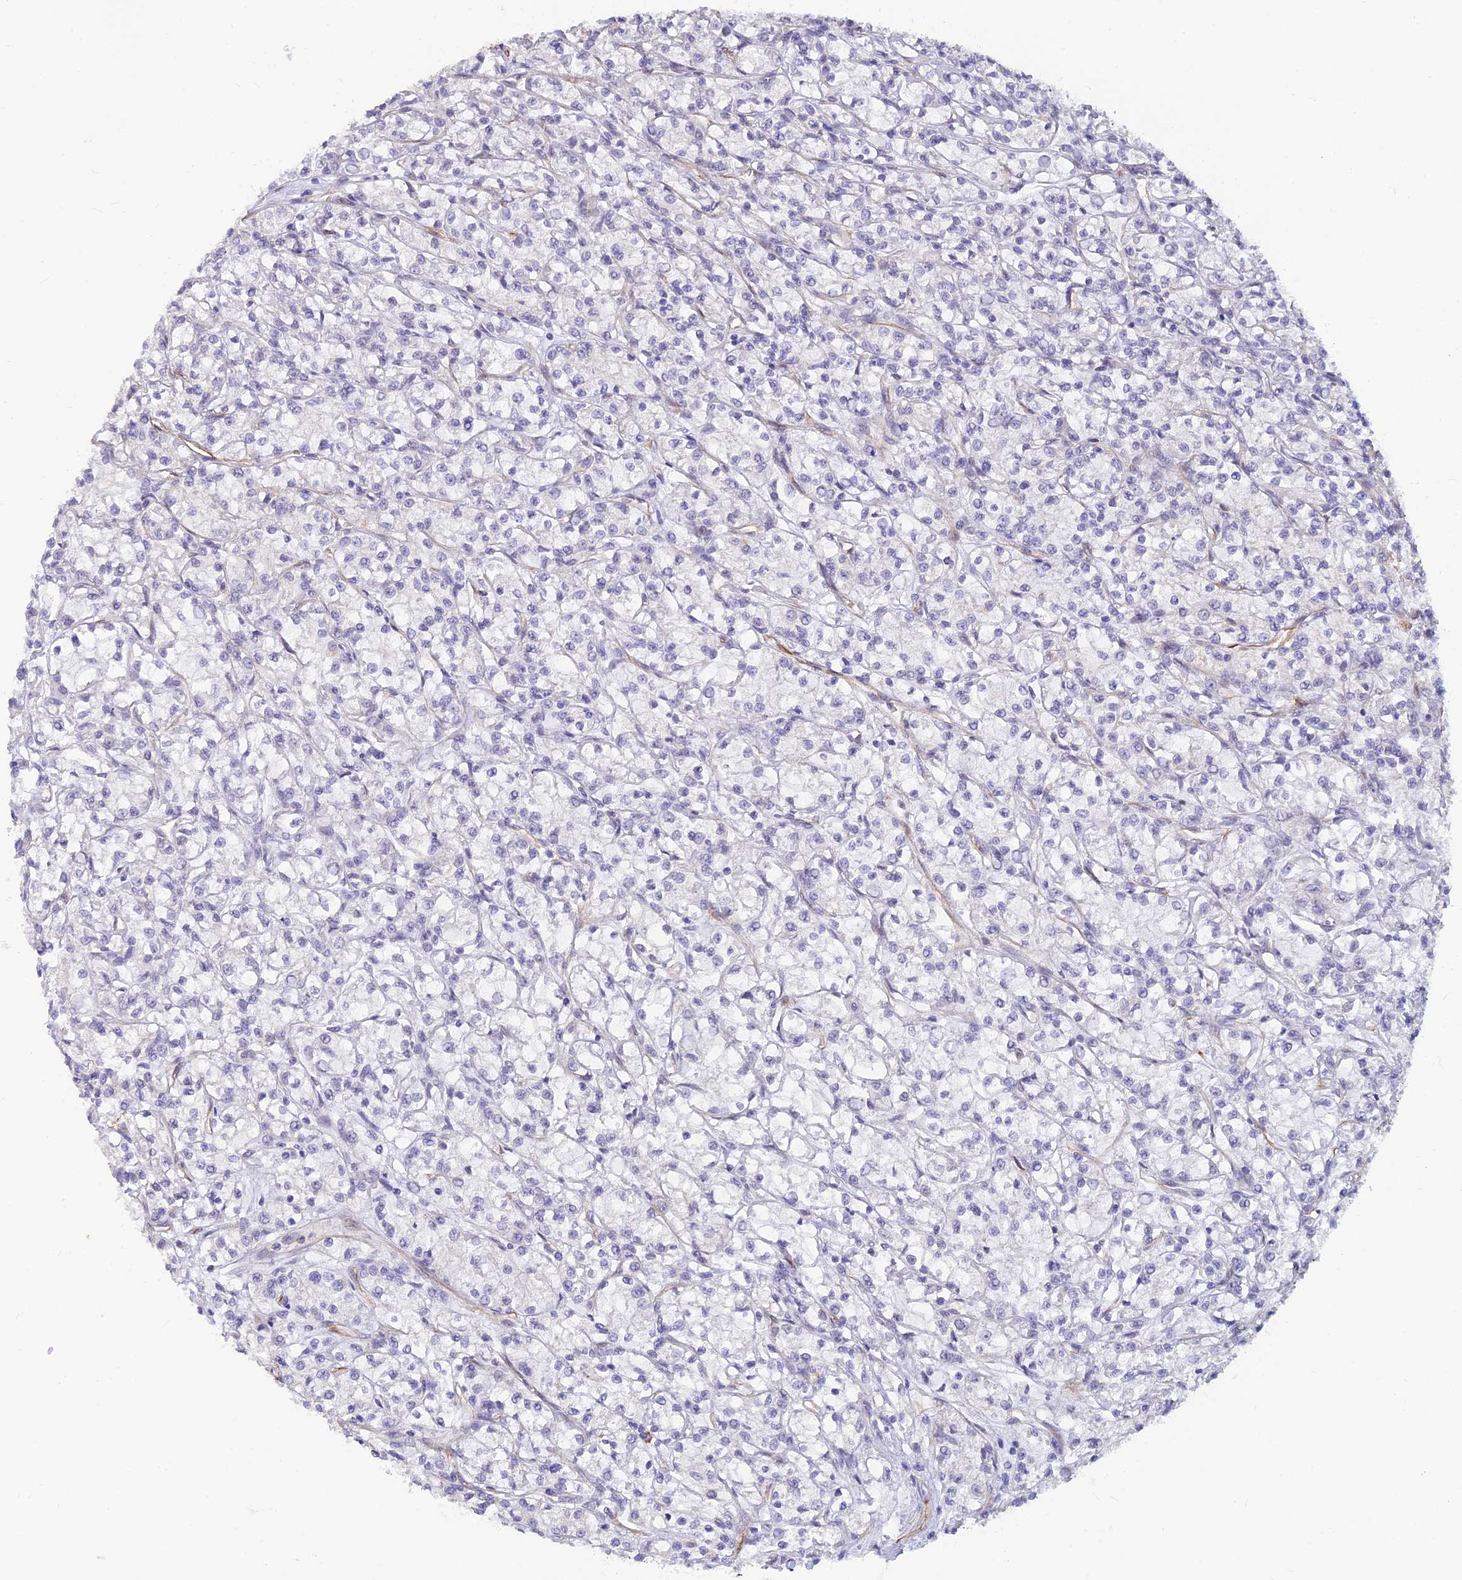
{"staining": {"intensity": "negative", "quantity": "none", "location": "none"}, "tissue": "renal cancer", "cell_type": "Tumor cells", "image_type": "cancer", "snomed": [{"axis": "morphology", "description": "Adenocarcinoma, NOS"}, {"axis": "topography", "description": "Kidney"}], "caption": "The photomicrograph demonstrates no significant staining in tumor cells of renal adenocarcinoma.", "gene": "ALDH1L2", "patient": {"sex": "female", "age": 59}}